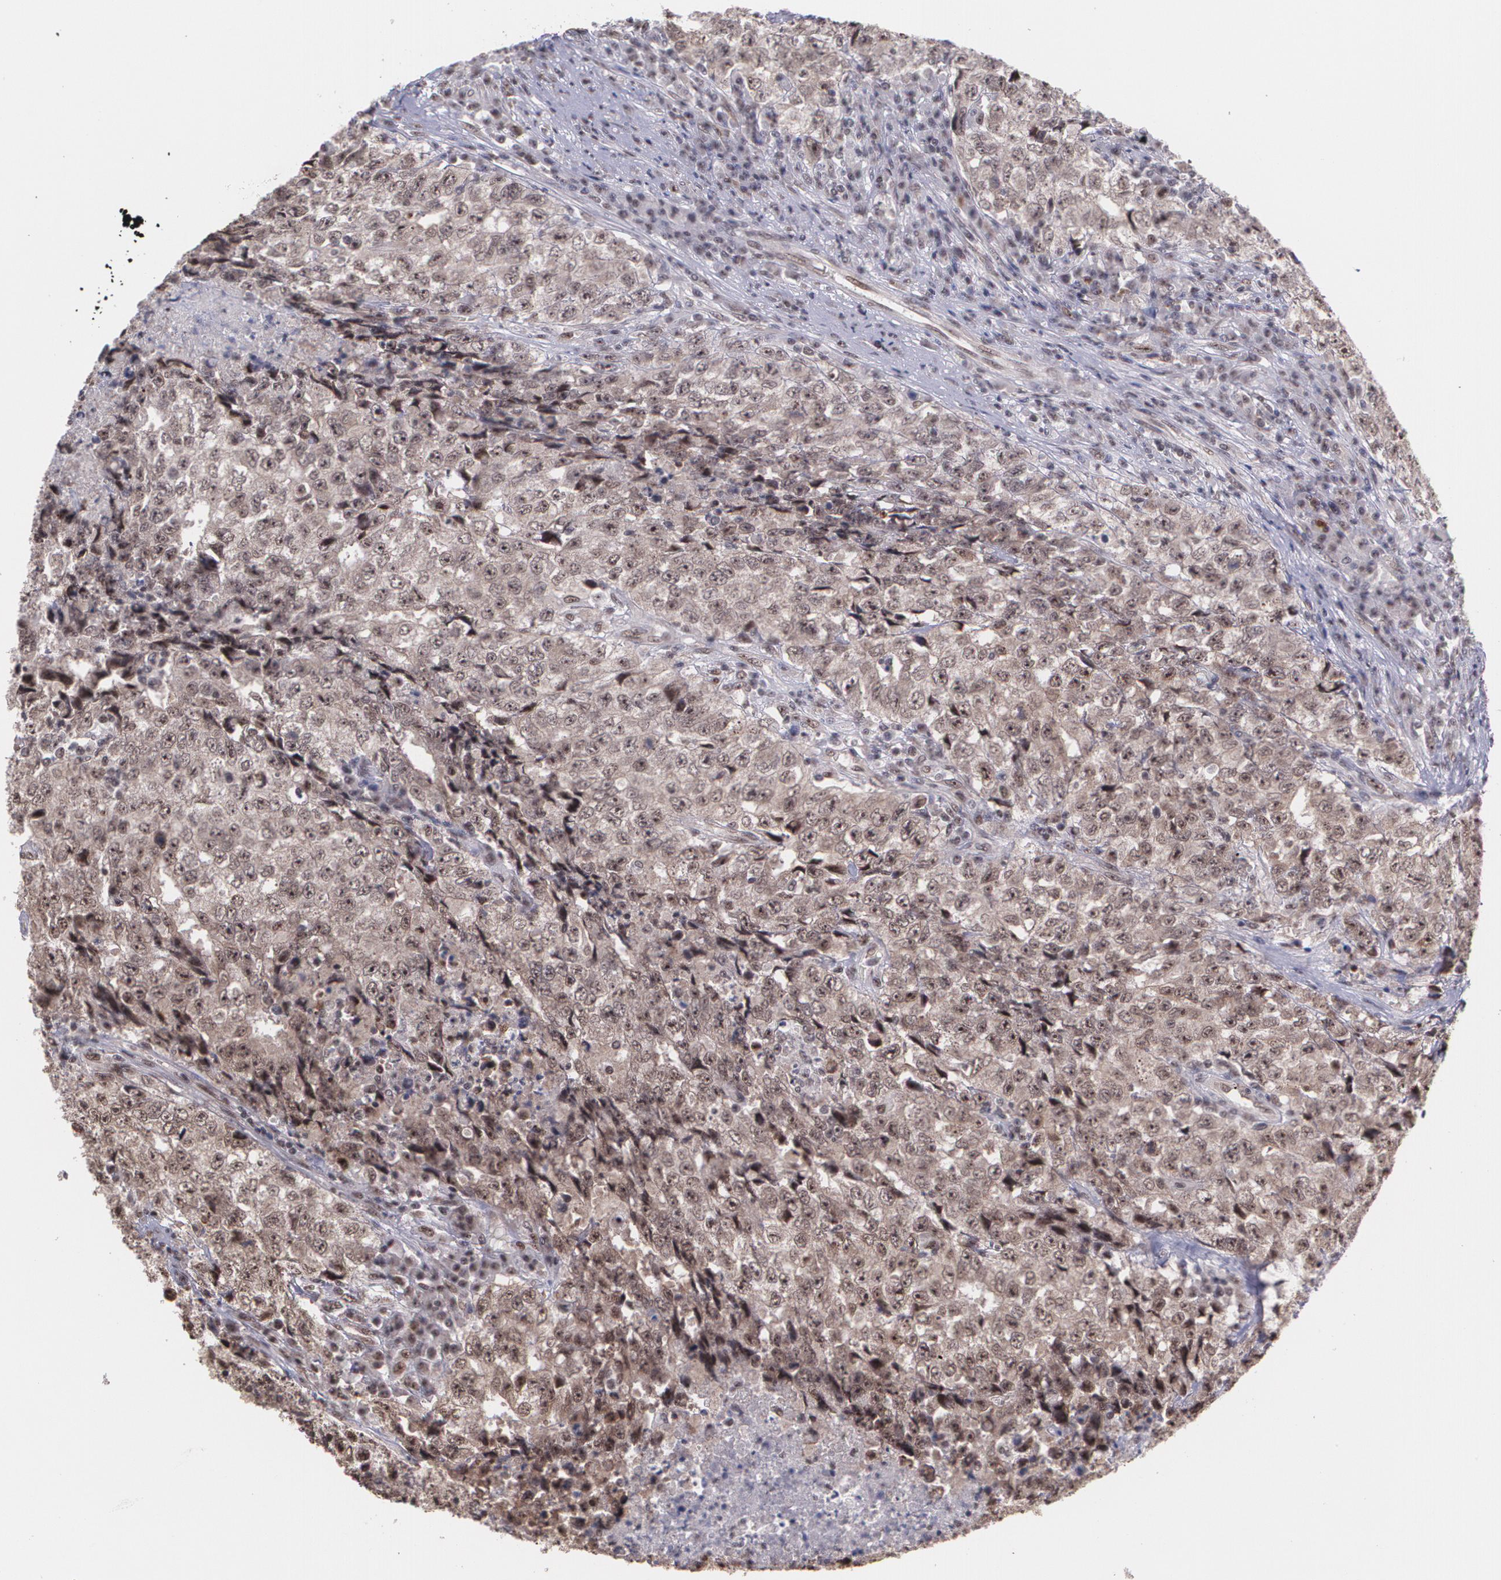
{"staining": {"intensity": "strong", "quantity": ">75%", "location": "cytoplasmic/membranous,nuclear"}, "tissue": "testis cancer", "cell_type": "Tumor cells", "image_type": "cancer", "snomed": [{"axis": "morphology", "description": "Necrosis, NOS"}, {"axis": "morphology", "description": "Carcinoma, Embryonal, NOS"}, {"axis": "topography", "description": "Testis"}], "caption": "Immunohistochemical staining of human embryonal carcinoma (testis) reveals high levels of strong cytoplasmic/membranous and nuclear positivity in approximately >75% of tumor cells.", "gene": "C6orf15", "patient": {"sex": "male", "age": 19}}